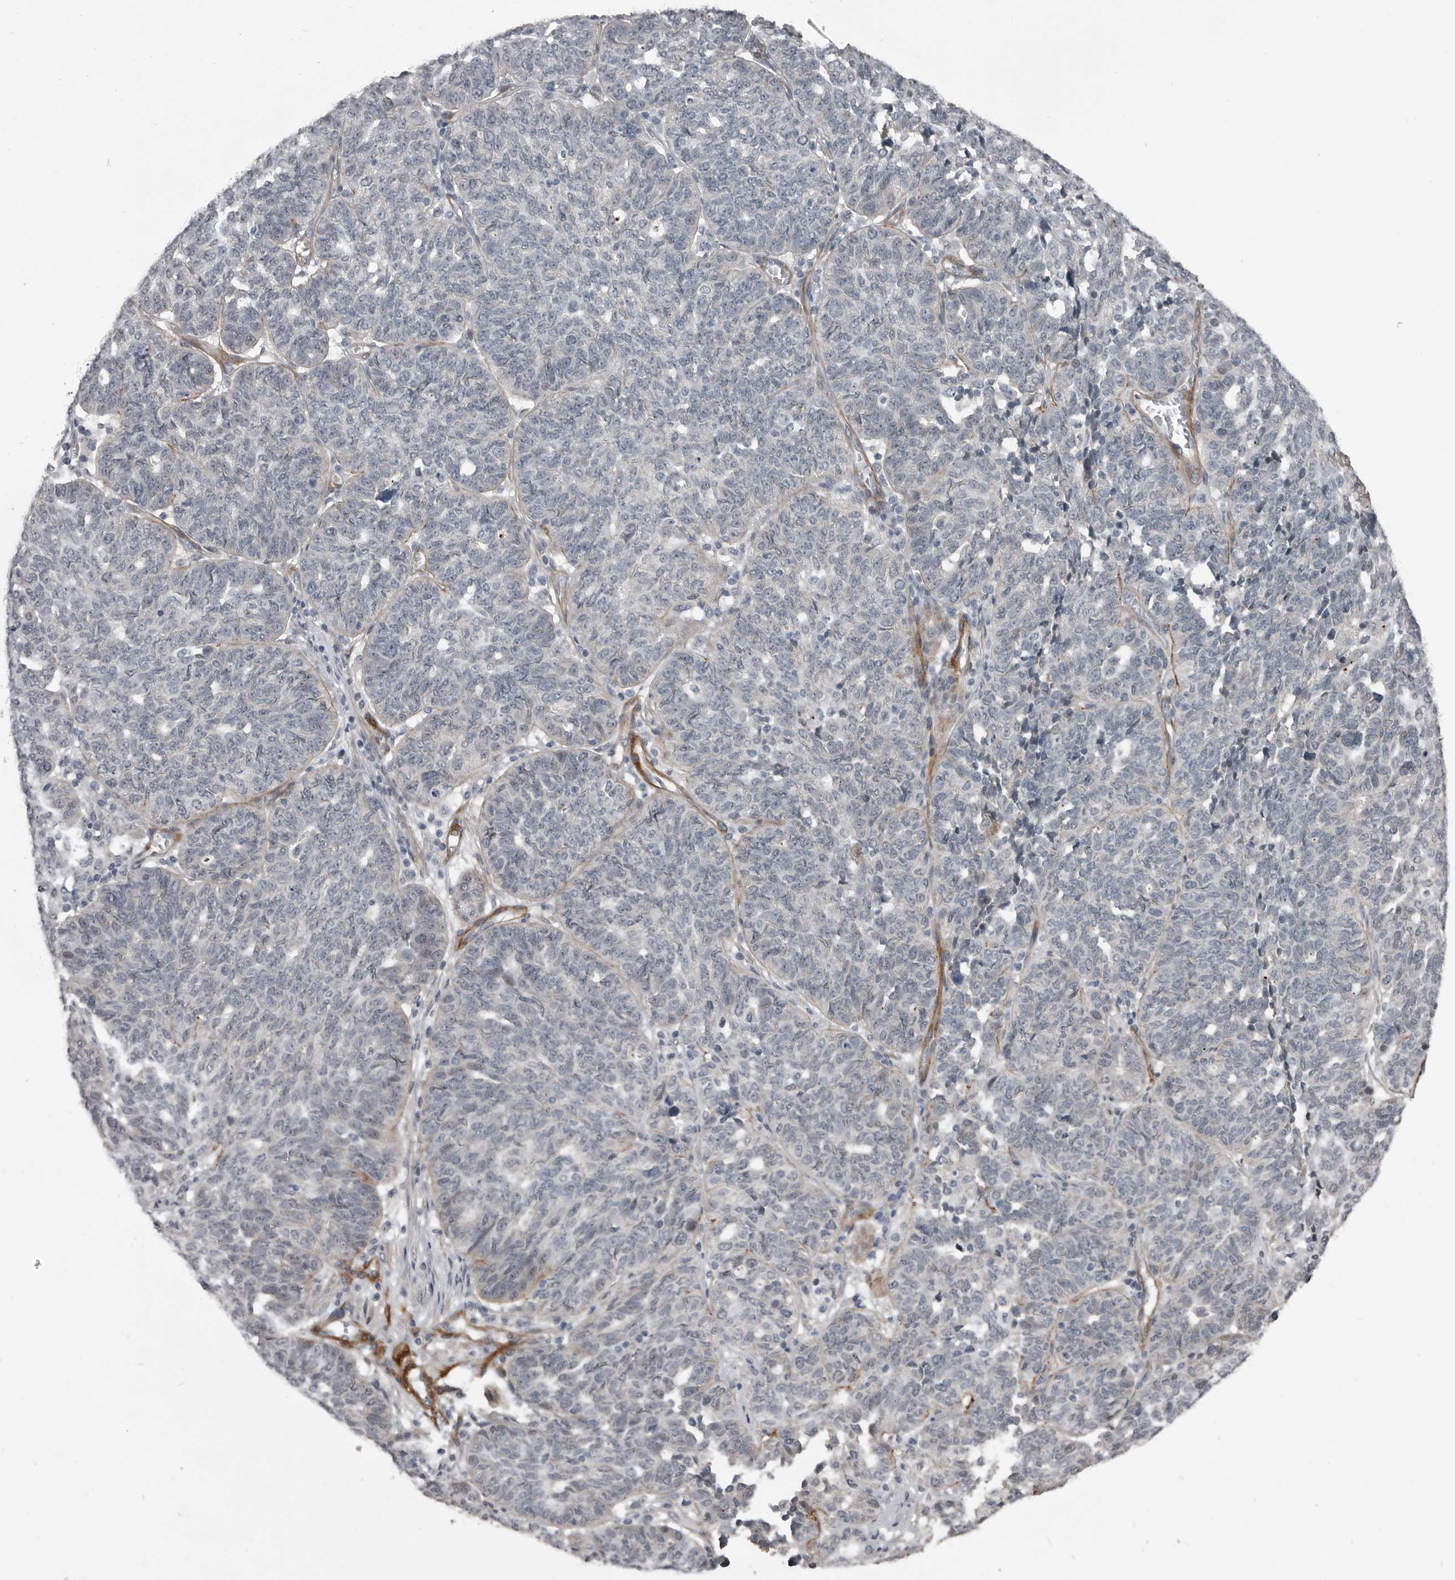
{"staining": {"intensity": "negative", "quantity": "none", "location": "none"}, "tissue": "ovarian cancer", "cell_type": "Tumor cells", "image_type": "cancer", "snomed": [{"axis": "morphology", "description": "Cystadenocarcinoma, serous, NOS"}, {"axis": "topography", "description": "Ovary"}], "caption": "Immunohistochemistry (IHC) of human ovarian cancer reveals no staining in tumor cells. (Immunohistochemistry, brightfield microscopy, high magnification).", "gene": "C1orf216", "patient": {"sex": "female", "age": 59}}